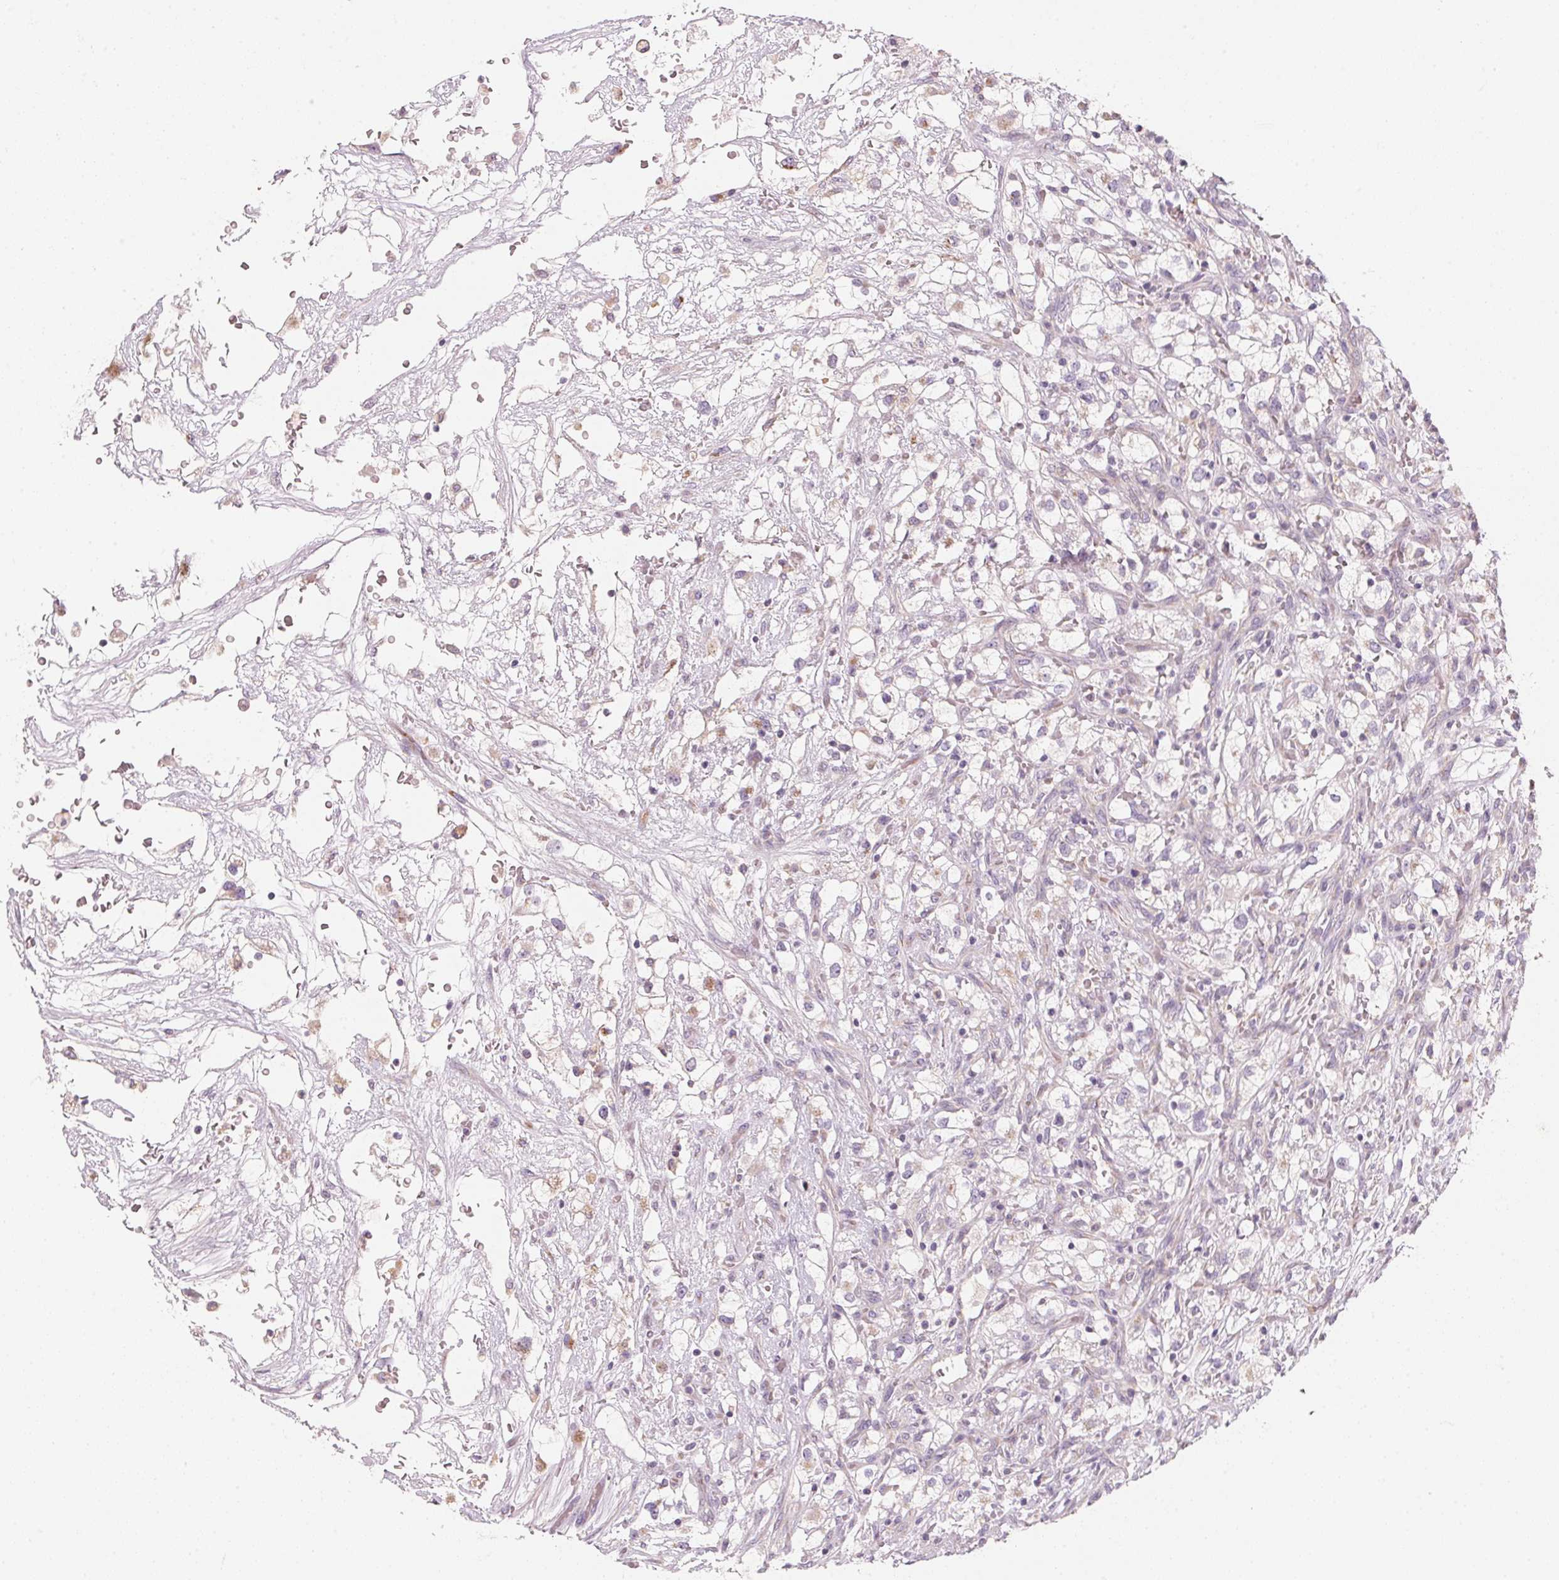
{"staining": {"intensity": "negative", "quantity": "none", "location": "none"}, "tissue": "renal cancer", "cell_type": "Tumor cells", "image_type": "cancer", "snomed": [{"axis": "morphology", "description": "Adenocarcinoma, NOS"}, {"axis": "topography", "description": "Kidney"}], "caption": "Histopathology image shows no protein expression in tumor cells of renal cancer (adenocarcinoma) tissue. (DAB (3,3'-diaminobenzidine) IHC, high magnification).", "gene": "DRAM2", "patient": {"sex": "male", "age": 59}}